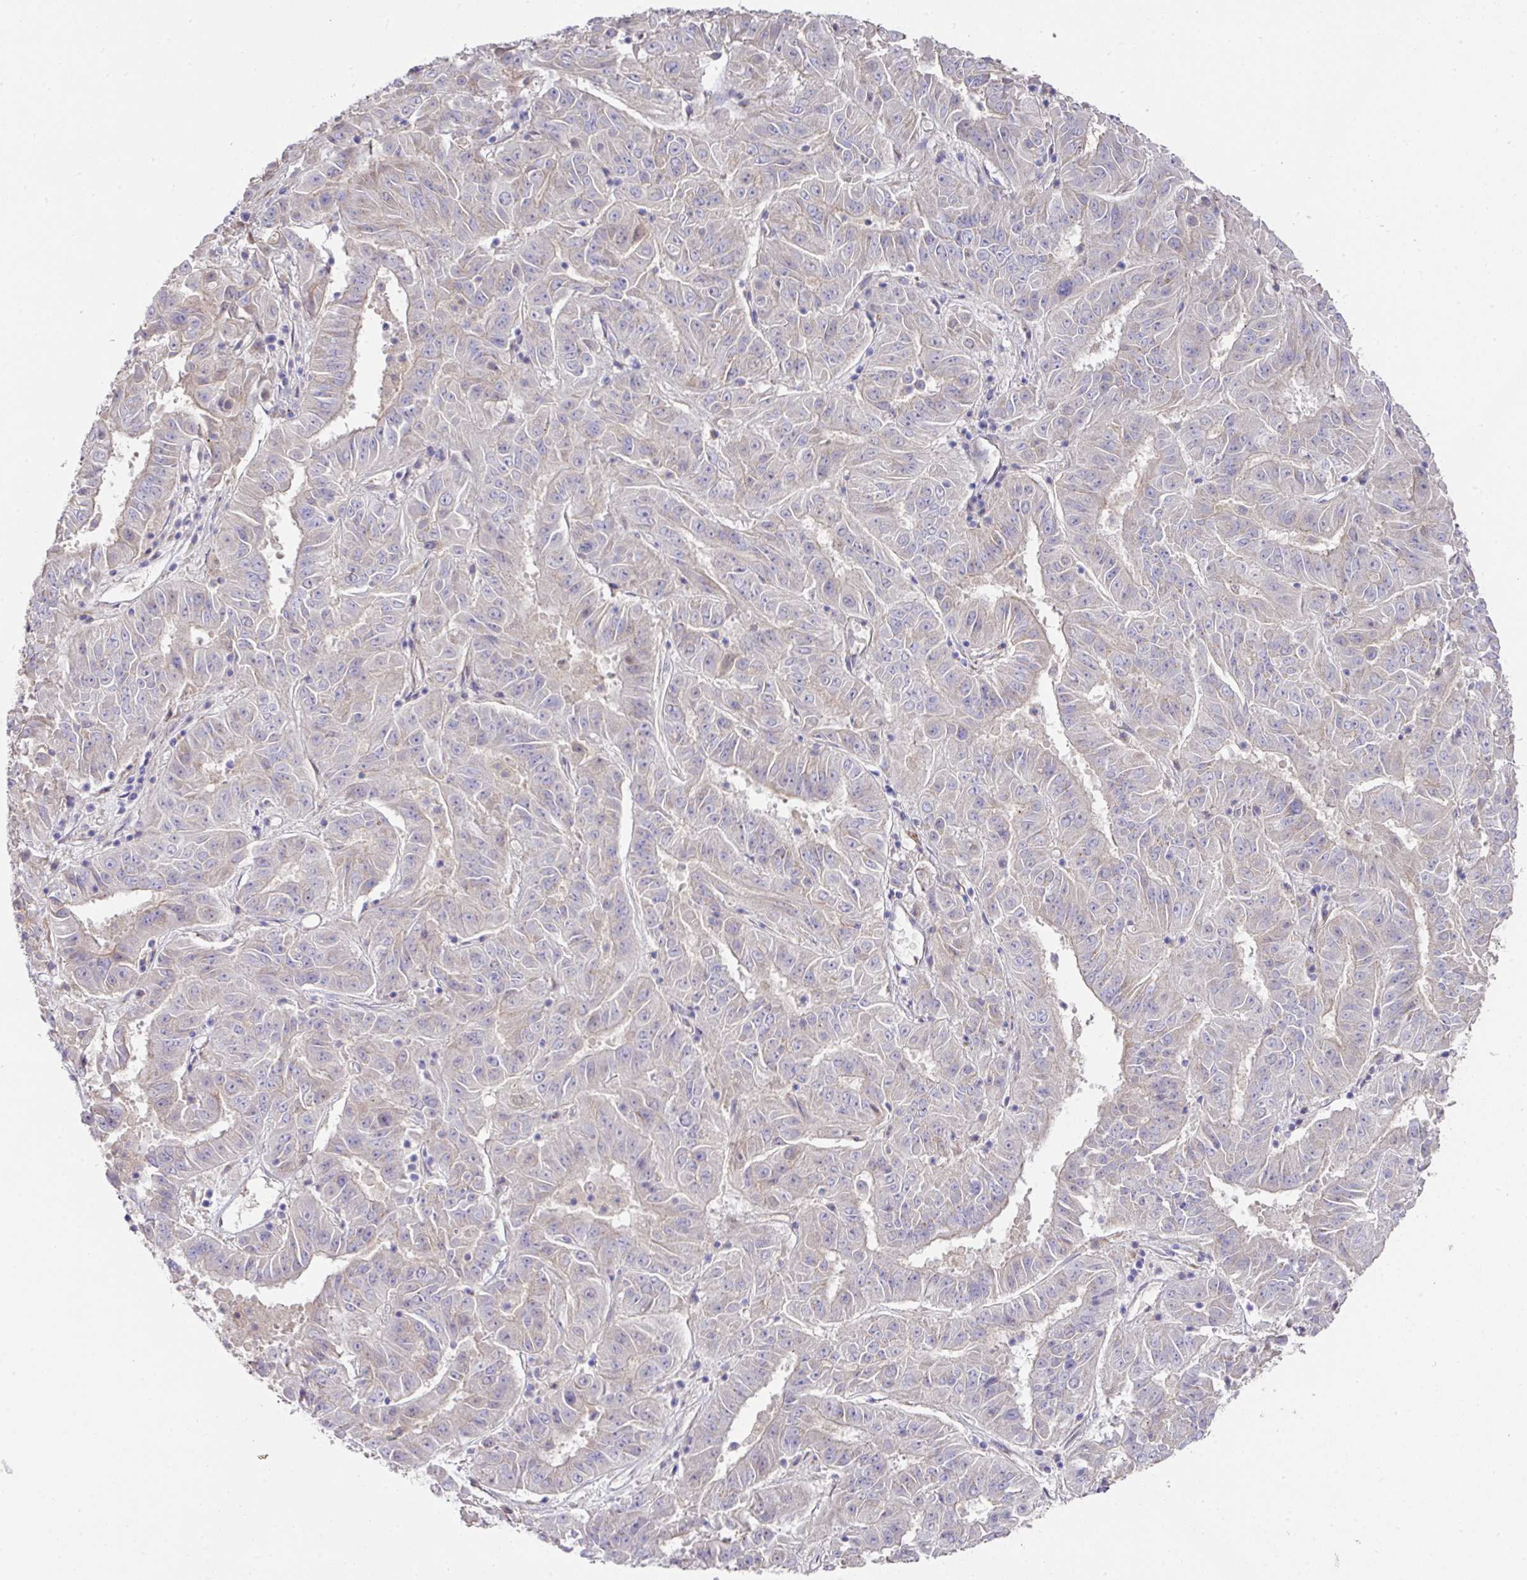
{"staining": {"intensity": "negative", "quantity": "none", "location": "none"}, "tissue": "pancreatic cancer", "cell_type": "Tumor cells", "image_type": "cancer", "snomed": [{"axis": "morphology", "description": "Adenocarcinoma, NOS"}, {"axis": "topography", "description": "Pancreas"}], "caption": "An IHC photomicrograph of pancreatic cancer is shown. There is no staining in tumor cells of pancreatic cancer.", "gene": "TARM1", "patient": {"sex": "male", "age": 63}}